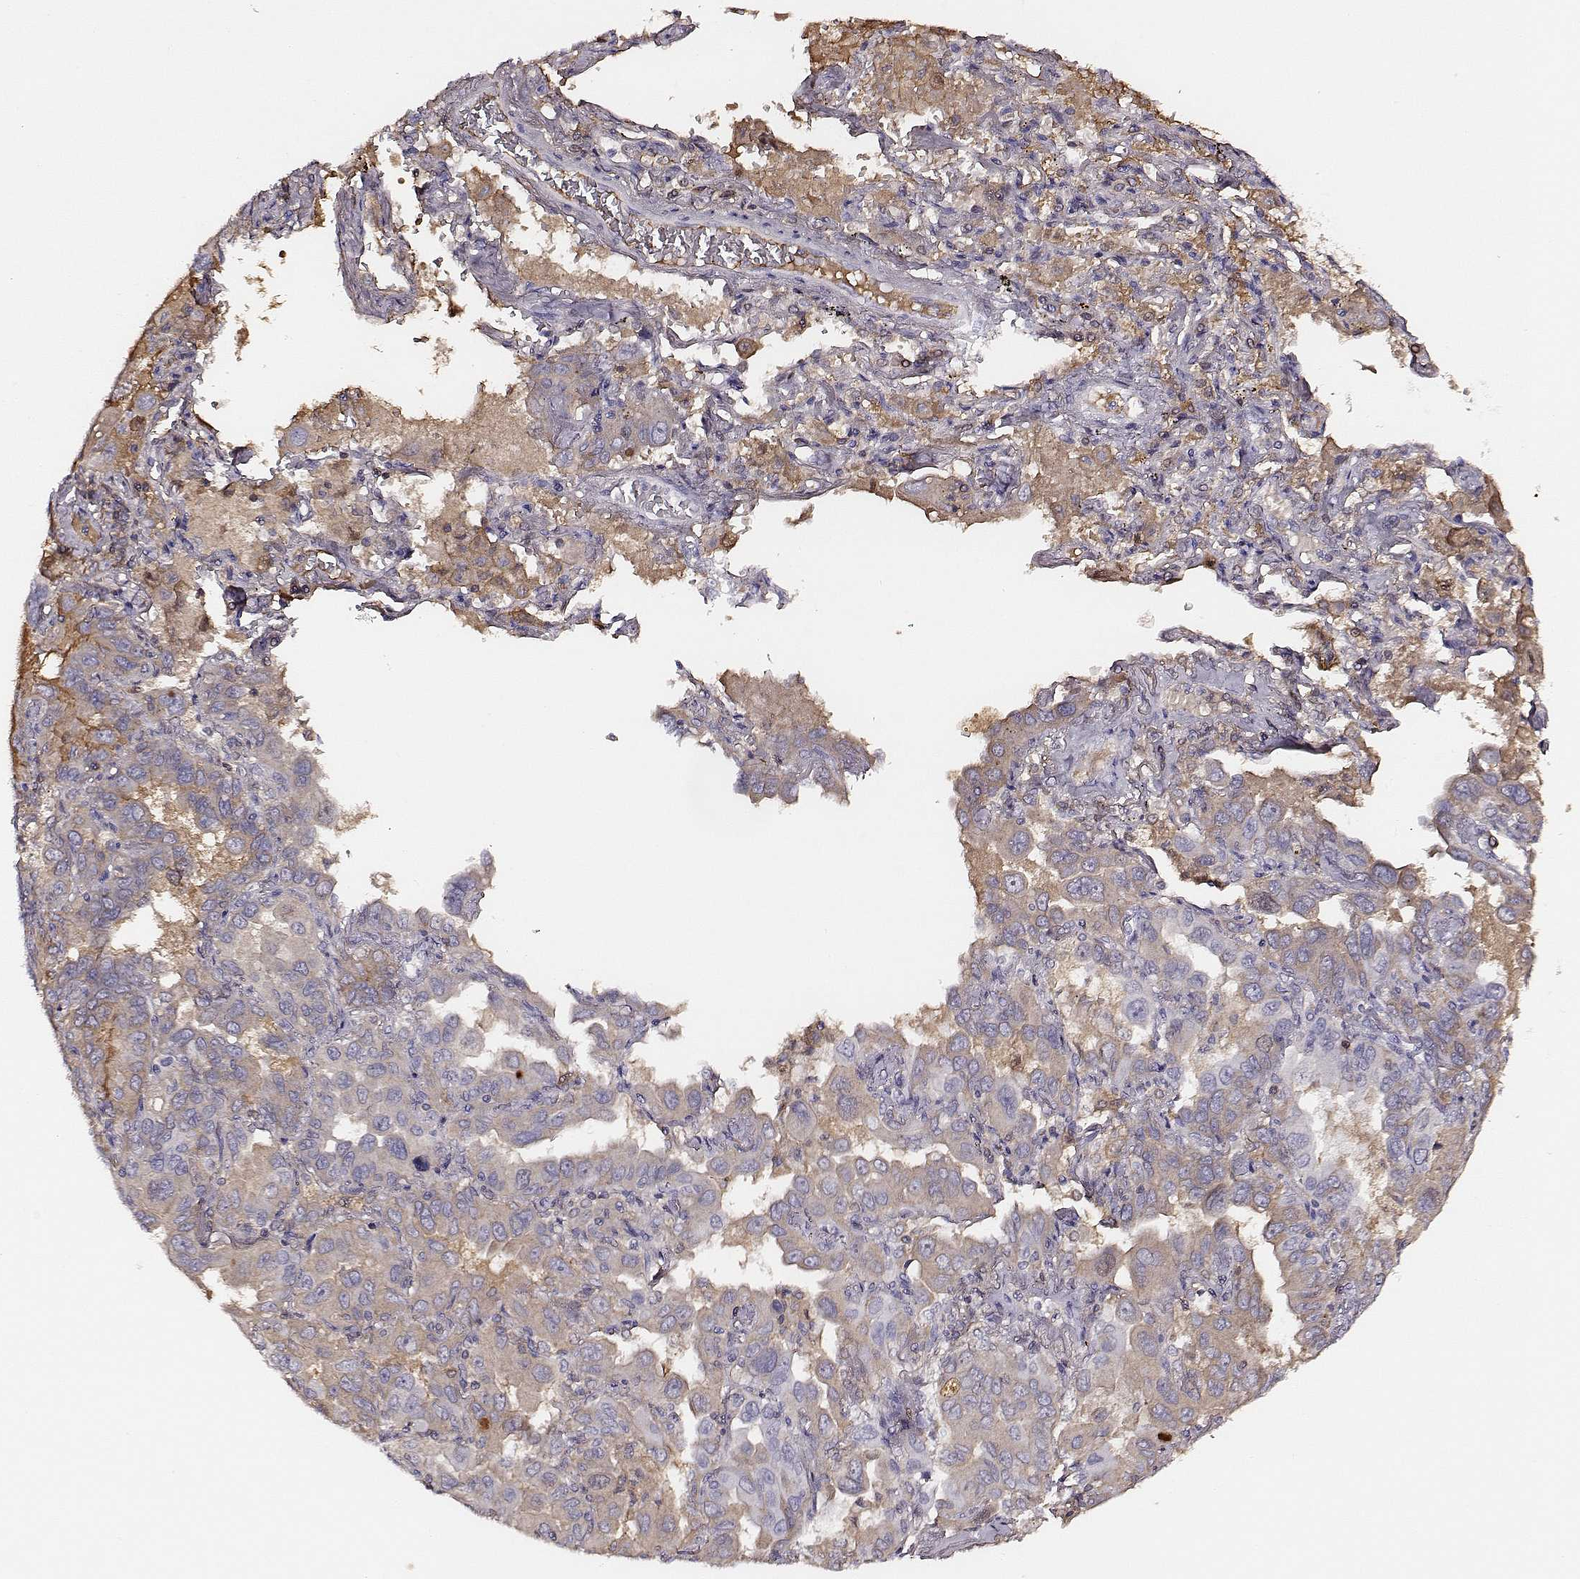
{"staining": {"intensity": "weak", "quantity": "25%-75%", "location": "cytoplasmic/membranous"}, "tissue": "lung cancer", "cell_type": "Tumor cells", "image_type": "cancer", "snomed": [{"axis": "morphology", "description": "Adenocarcinoma, NOS"}, {"axis": "topography", "description": "Lung"}], "caption": "Immunohistochemical staining of lung cancer reveals low levels of weak cytoplasmic/membranous staining in about 25%-75% of tumor cells. (DAB = brown stain, brightfield microscopy at high magnification).", "gene": "TF", "patient": {"sex": "male", "age": 64}}